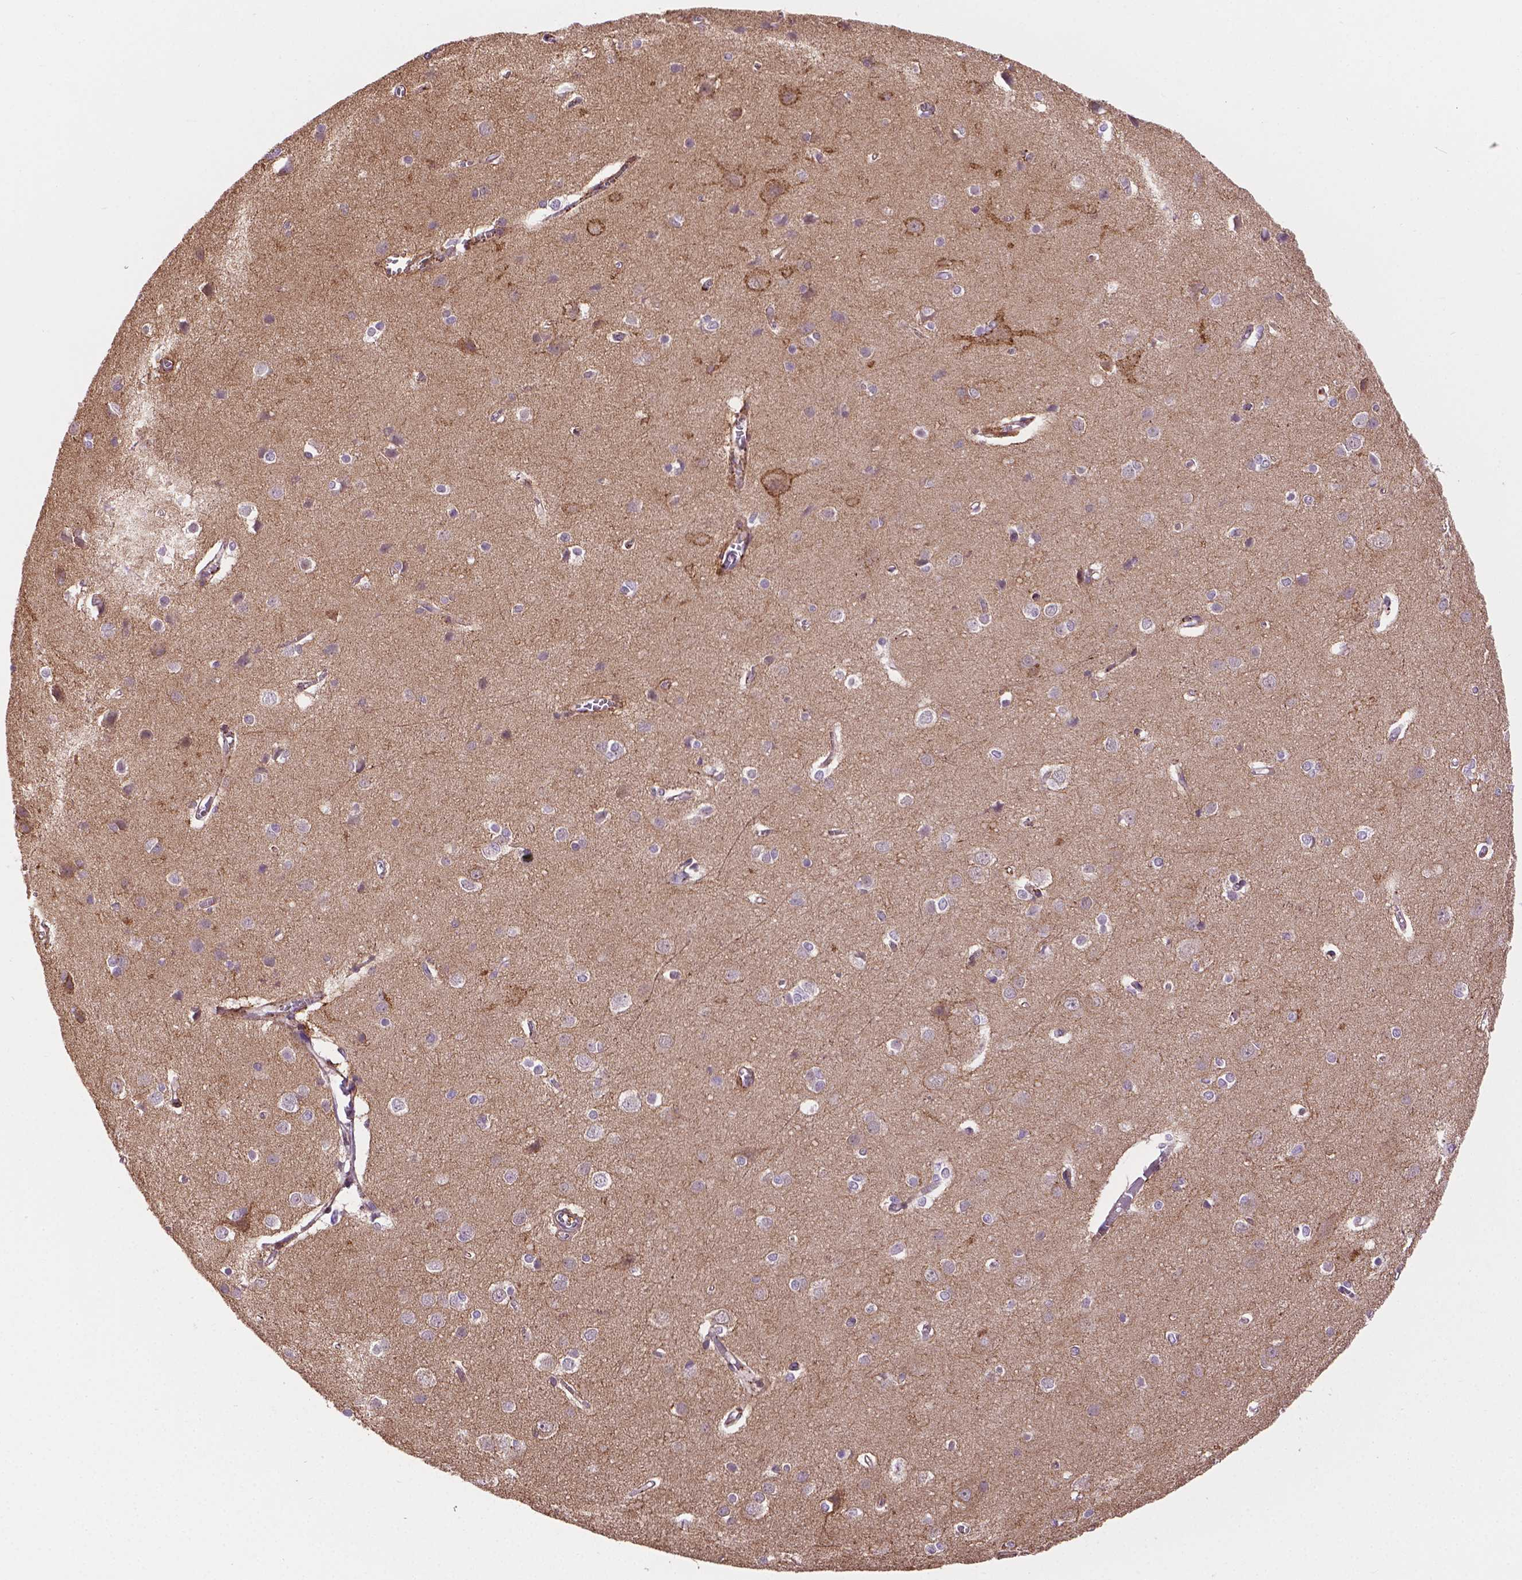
{"staining": {"intensity": "moderate", "quantity": ">75%", "location": "cytoplasmic/membranous,nuclear"}, "tissue": "cerebral cortex", "cell_type": "Endothelial cells", "image_type": "normal", "snomed": [{"axis": "morphology", "description": "Normal tissue, NOS"}, {"axis": "topography", "description": "Cerebral cortex"}], "caption": "Moderate cytoplasmic/membranous,nuclear protein expression is identified in approximately >75% of endothelial cells in cerebral cortex. The protein is stained brown, and the nuclei are stained in blue (DAB IHC with brightfield microscopy, high magnification).", "gene": "ACAD10", "patient": {"sex": "male", "age": 37}}